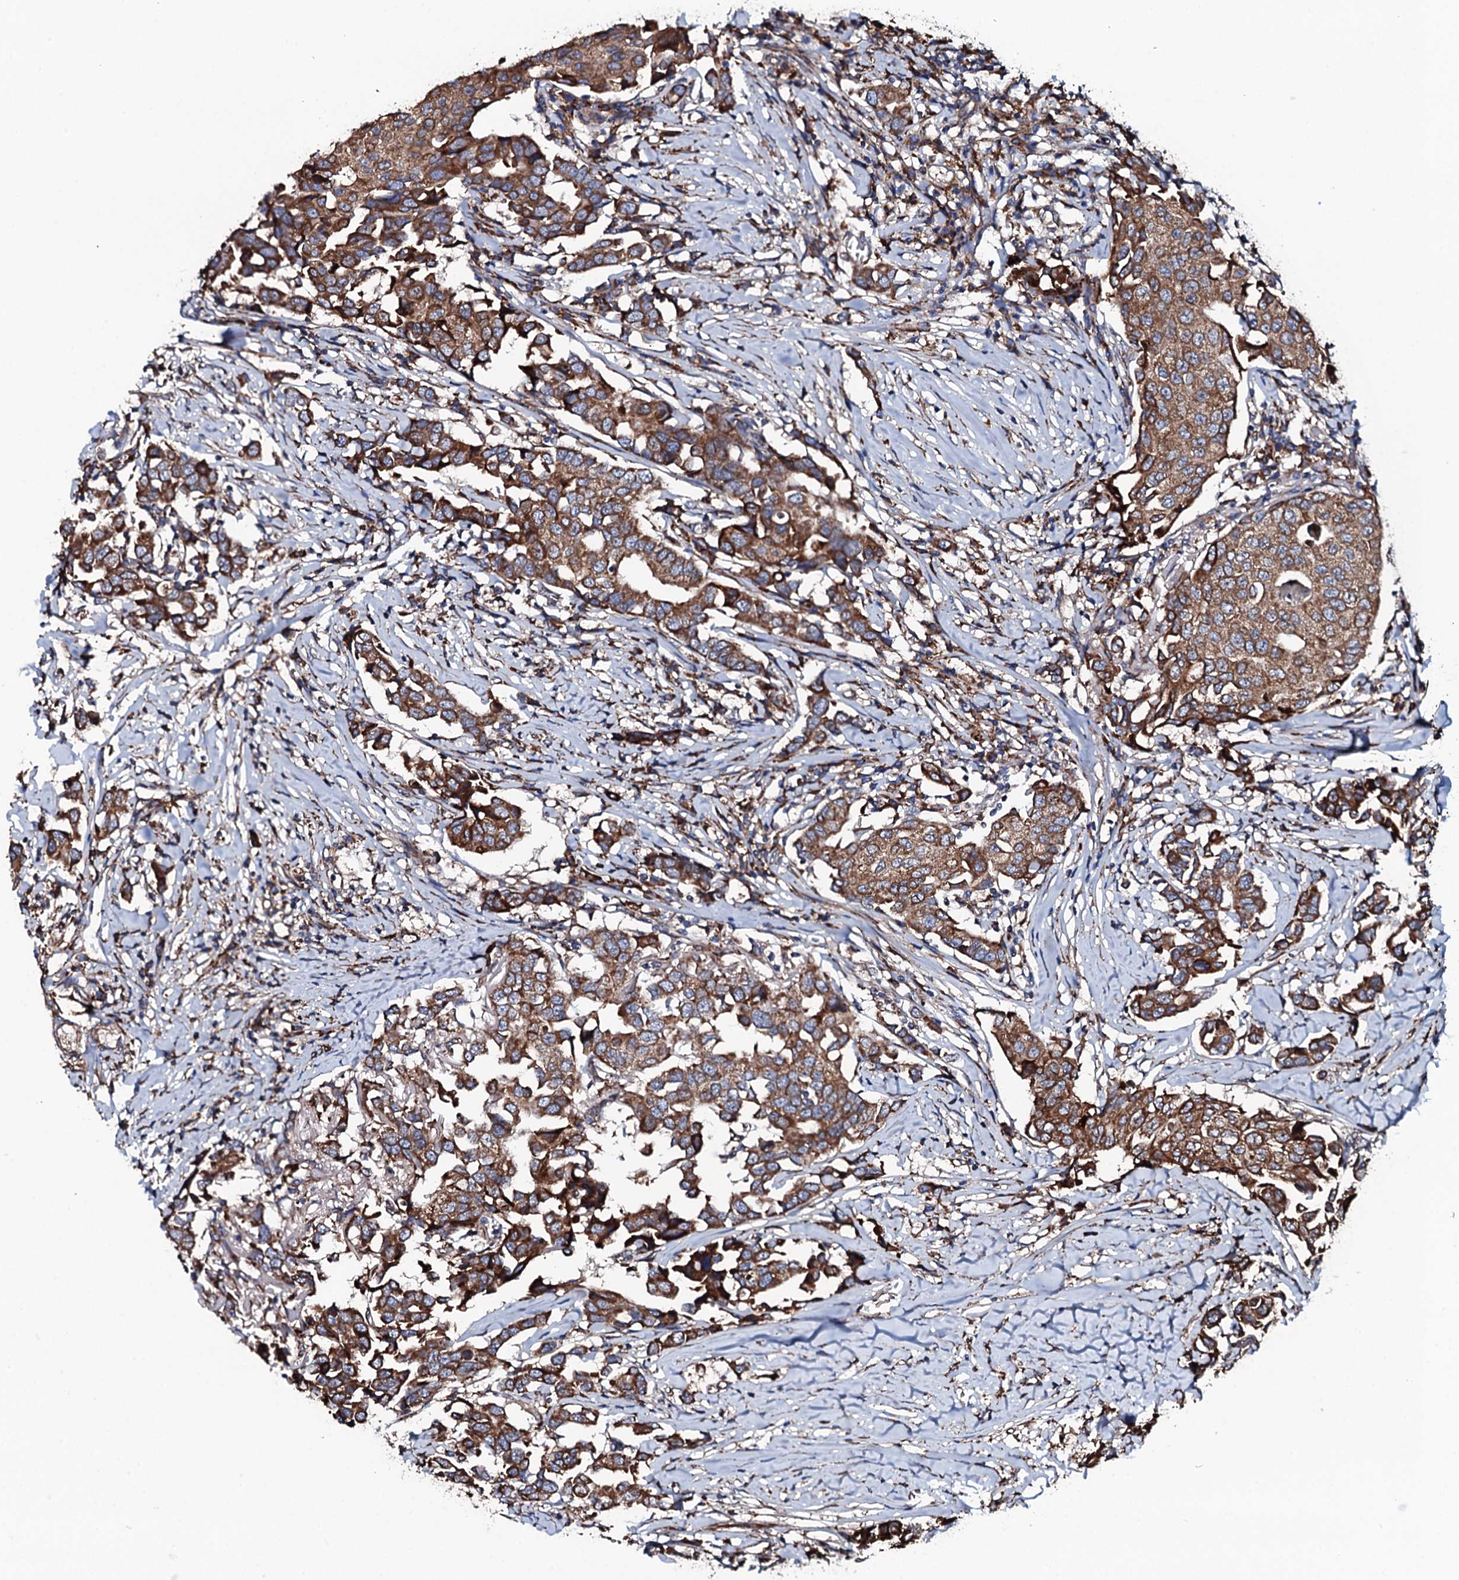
{"staining": {"intensity": "strong", "quantity": ">75%", "location": "cytoplasmic/membranous"}, "tissue": "breast cancer", "cell_type": "Tumor cells", "image_type": "cancer", "snomed": [{"axis": "morphology", "description": "Duct carcinoma"}, {"axis": "topography", "description": "Breast"}], "caption": "An immunohistochemistry photomicrograph of neoplastic tissue is shown. Protein staining in brown highlights strong cytoplasmic/membranous positivity in breast cancer within tumor cells. (IHC, brightfield microscopy, high magnification).", "gene": "RAB12", "patient": {"sex": "female", "age": 80}}